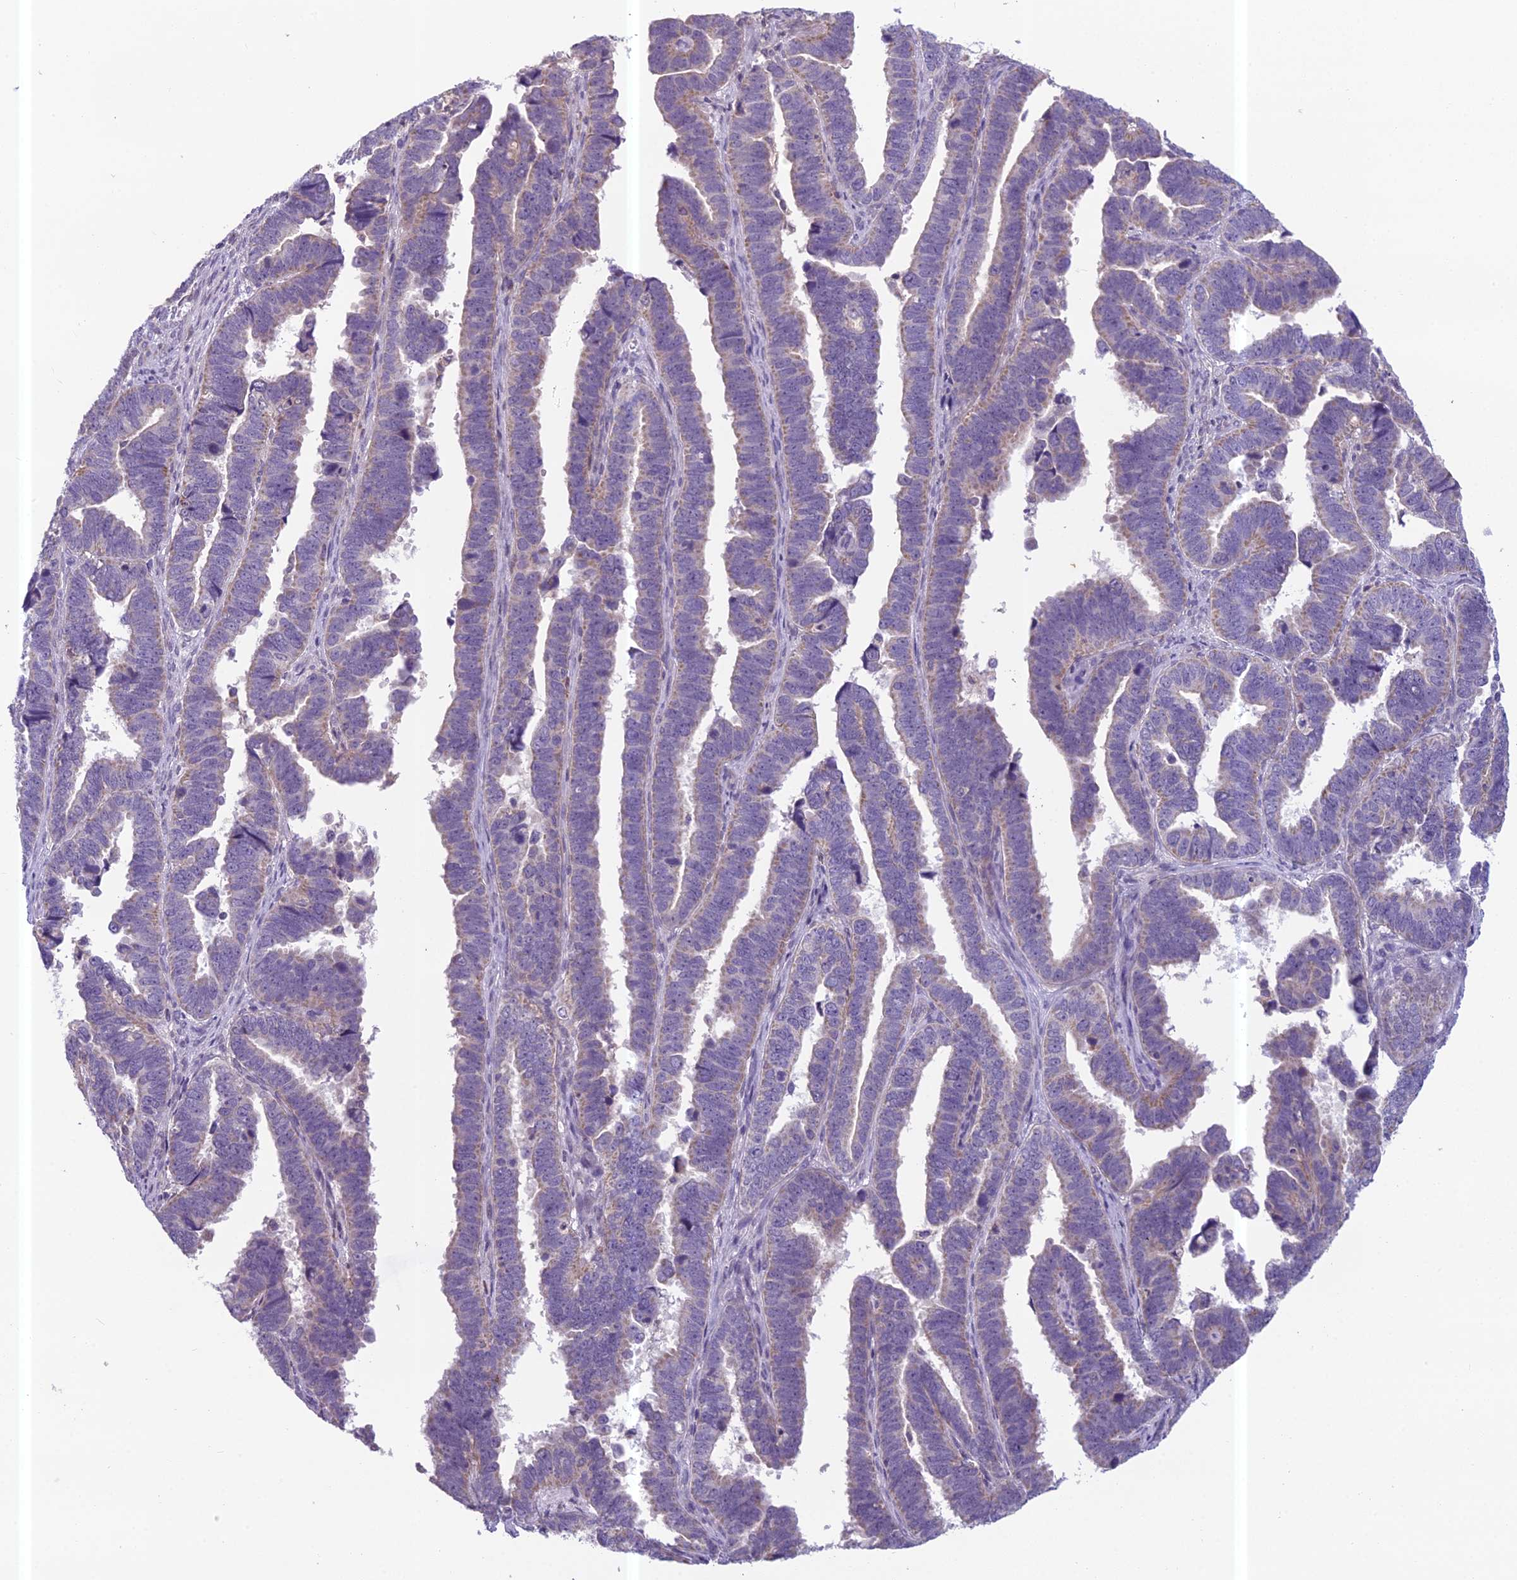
{"staining": {"intensity": "weak", "quantity": "25%-75%", "location": "cytoplasmic/membranous"}, "tissue": "endometrial cancer", "cell_type": "Tumor cells", "image_type": "cancer", "snomed": [{"axis": "morphology", "description": "Adenocarcinoma, NOS"}, {"axis": "topography", "description": "Endometrium"}], "caption": "Adenocarcinoma (endometrial) stained for a protein (brown) displays weak cytoplasmic/membranous positive staining in about 25%-75% of tumor cells.", "gene": "ENSG00000188897", "patient": {"sex": "female", "age": 75}}